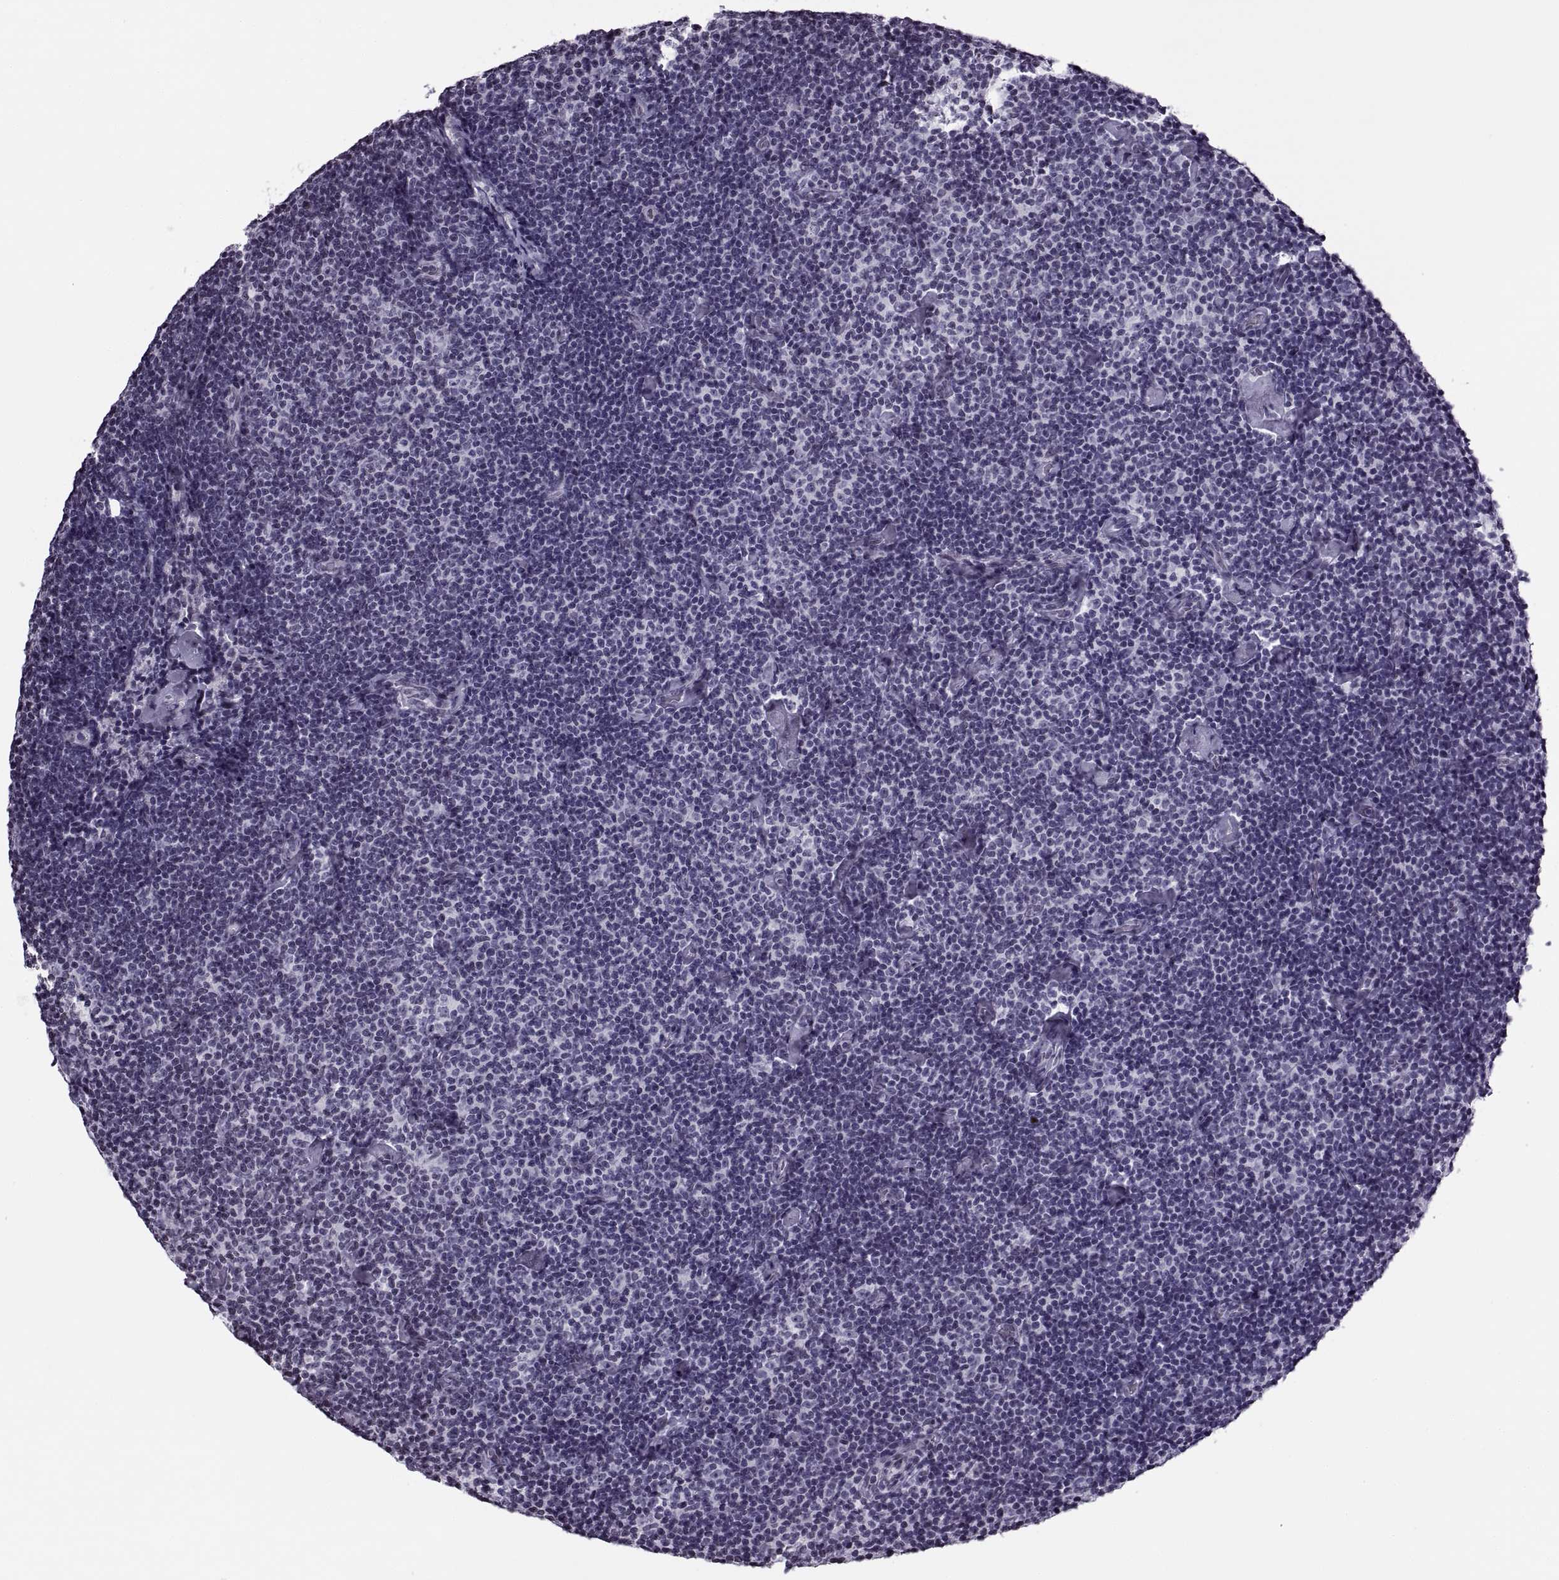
{"staining": {"intensity": "negative", "quantity": "none", "location": "none"}, "tissue": "lymphoma", "cell_type": "Tumor cells", "image_type": "cancer", "snomed": [{"axis": "morphology", "description": "Malignant lymphoma, non-Hodgkin's type, Low grade"}, {"axis": "topography", "description": "Lymph node"}], "caption": "Tumor cells are negative for brown protein staining in malignant lymphoma, non-Hodgkin's type (low-grade).", "gene": "H1-8", "patient": {"sex": "male", "age": 81}}